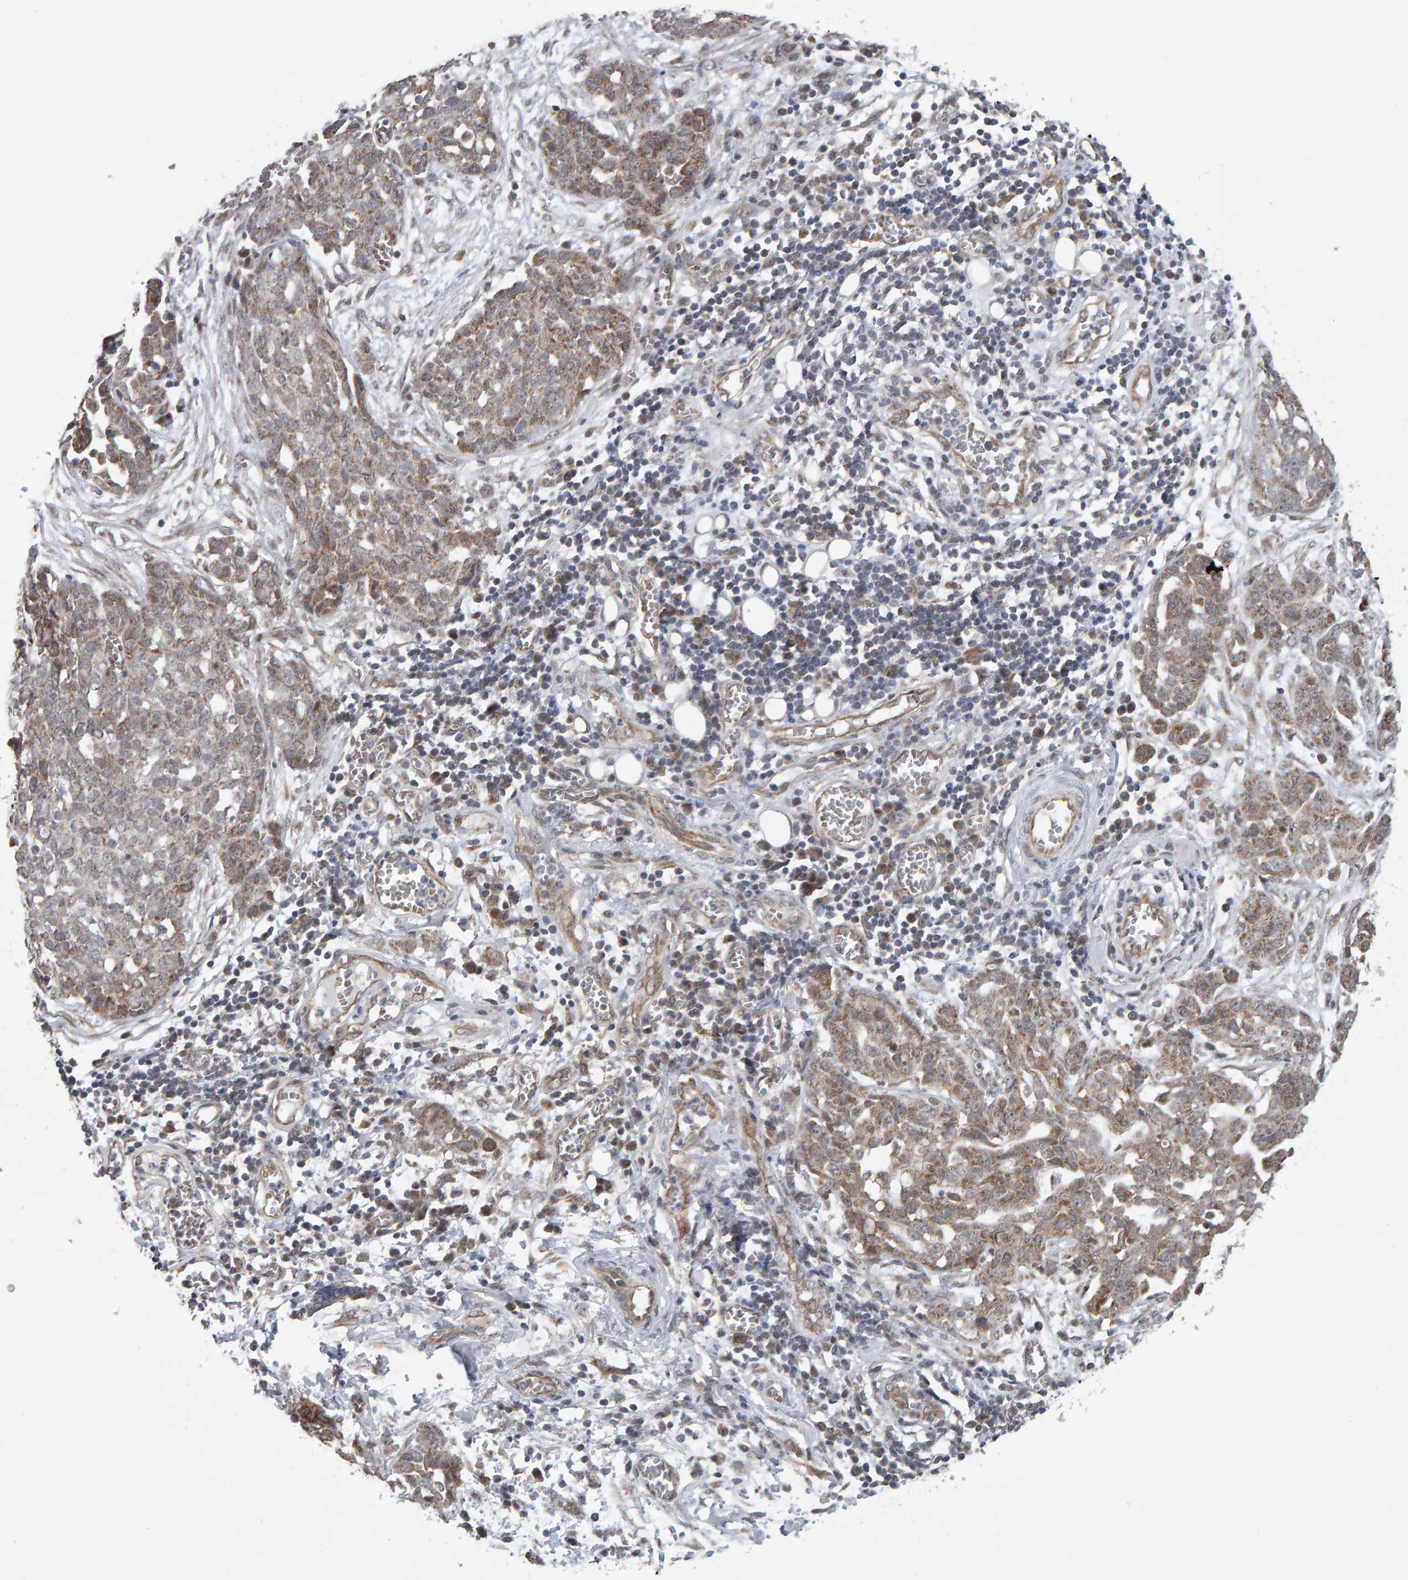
{"staining": {"intensity": "moderate", "quantity": ">75%", "location": "cytoplasmic/membranous"}, "tissue": "ovarian cancer", "cell_type": "Tumor cells", "image_type": "cancer", "snomed": [{"axis": "morphology", "description": "Cystadenocarcinoma, serous, NOS"}, {"axis": "topography", "description": "Soft tissue"}, {"axis": "topography", "description": "Ovary"}], "caption": "An immunohistochemistry image of neoplastic tissue is shown. Protein staining in brown shows moderate cytoplasmic/membranous positivity in ovarian serous cystadenocarcinoma within tumor cells.", "gene": "DAP3", "patient": {"sex": "female", "age": 57}}